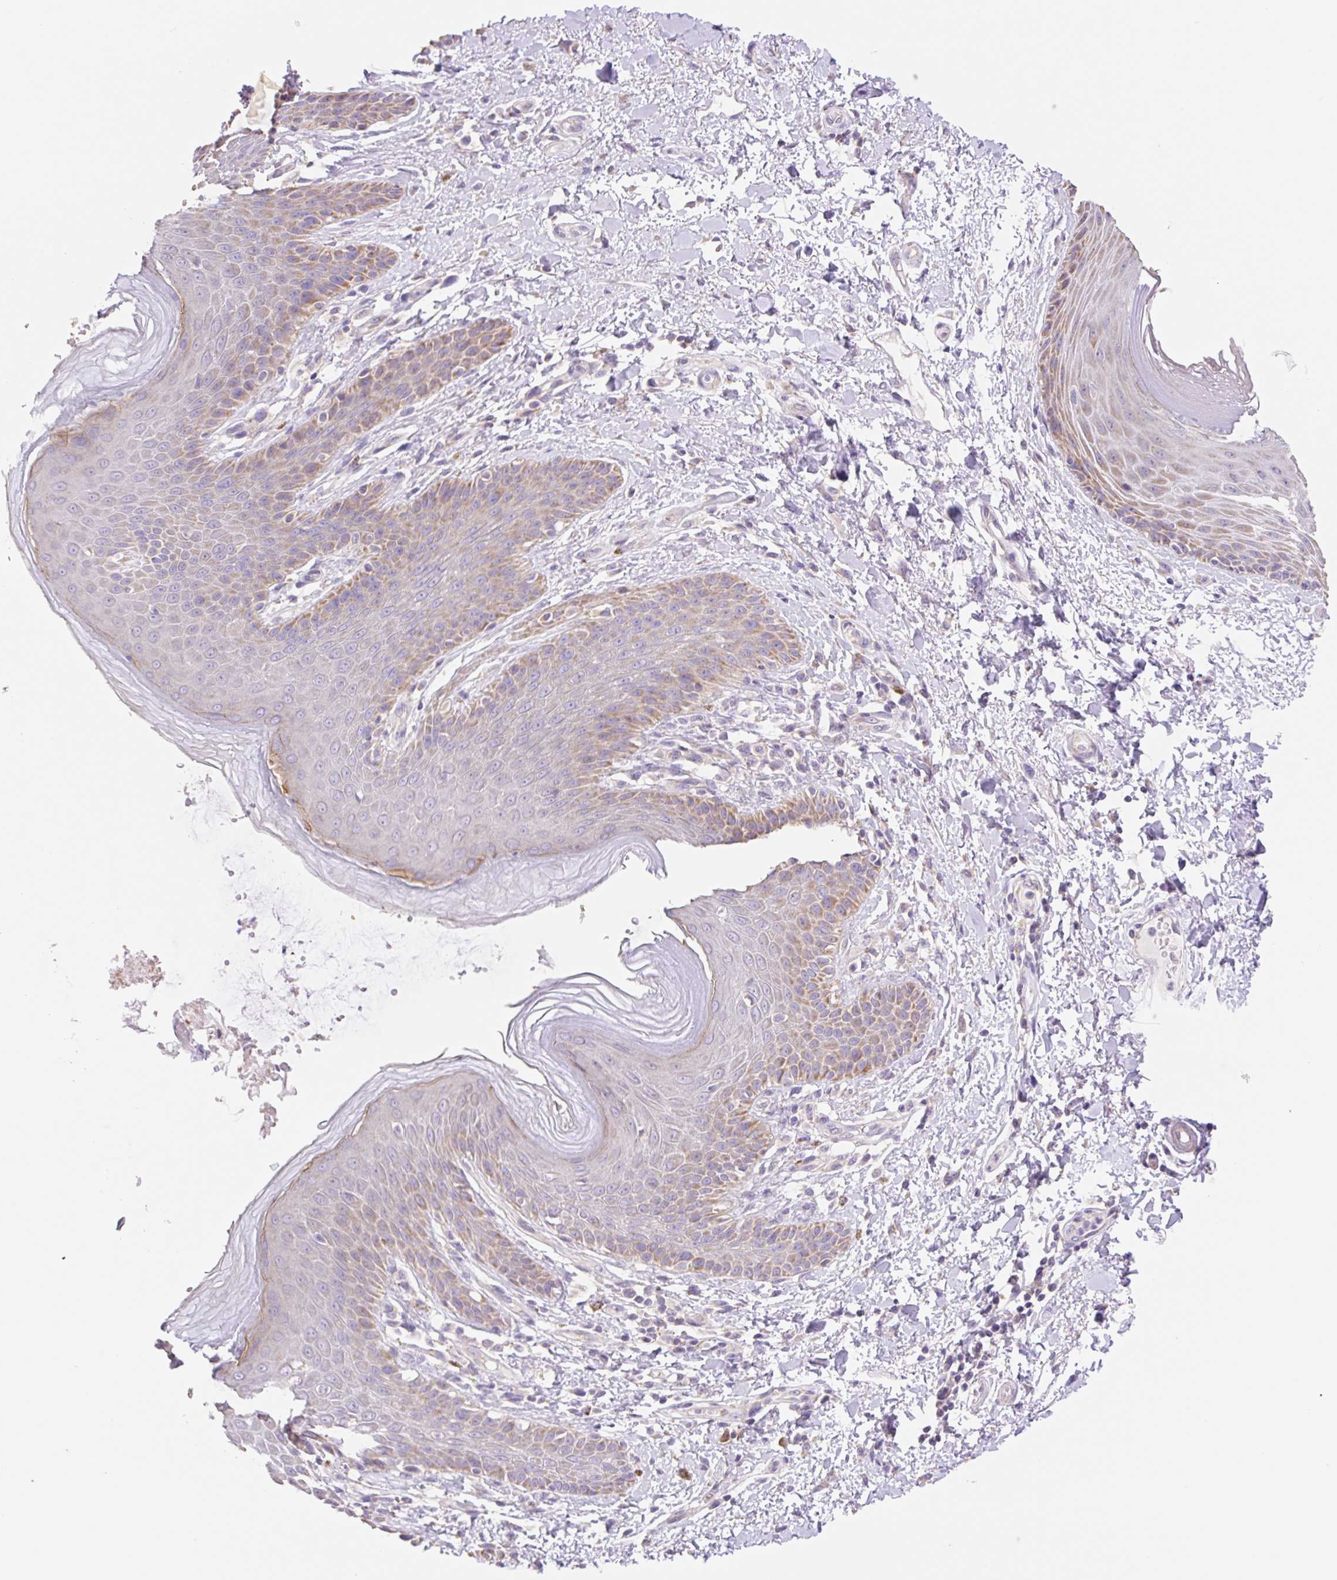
{"staining": {"intensity": "weak", "quantity": "25%-75%", "location": "cytoplasmic/membranous"}, "tissue": "skin", "cell_type": "Epidermal cells", "image_type": "normal", "snomed": [{"axis": "morphology", "description": "Normal tissue, NOS"}, {"axis": "topography", "description": "Peripheral nerve tissue"}], "caption": "This is an image of IHC staining of unremarkable skin, which shows weak expression in the cytoplasmic/membranous of epidermal cells.", "gene": "COPZ2", "patient": {"sex": "male", "age": 51}}